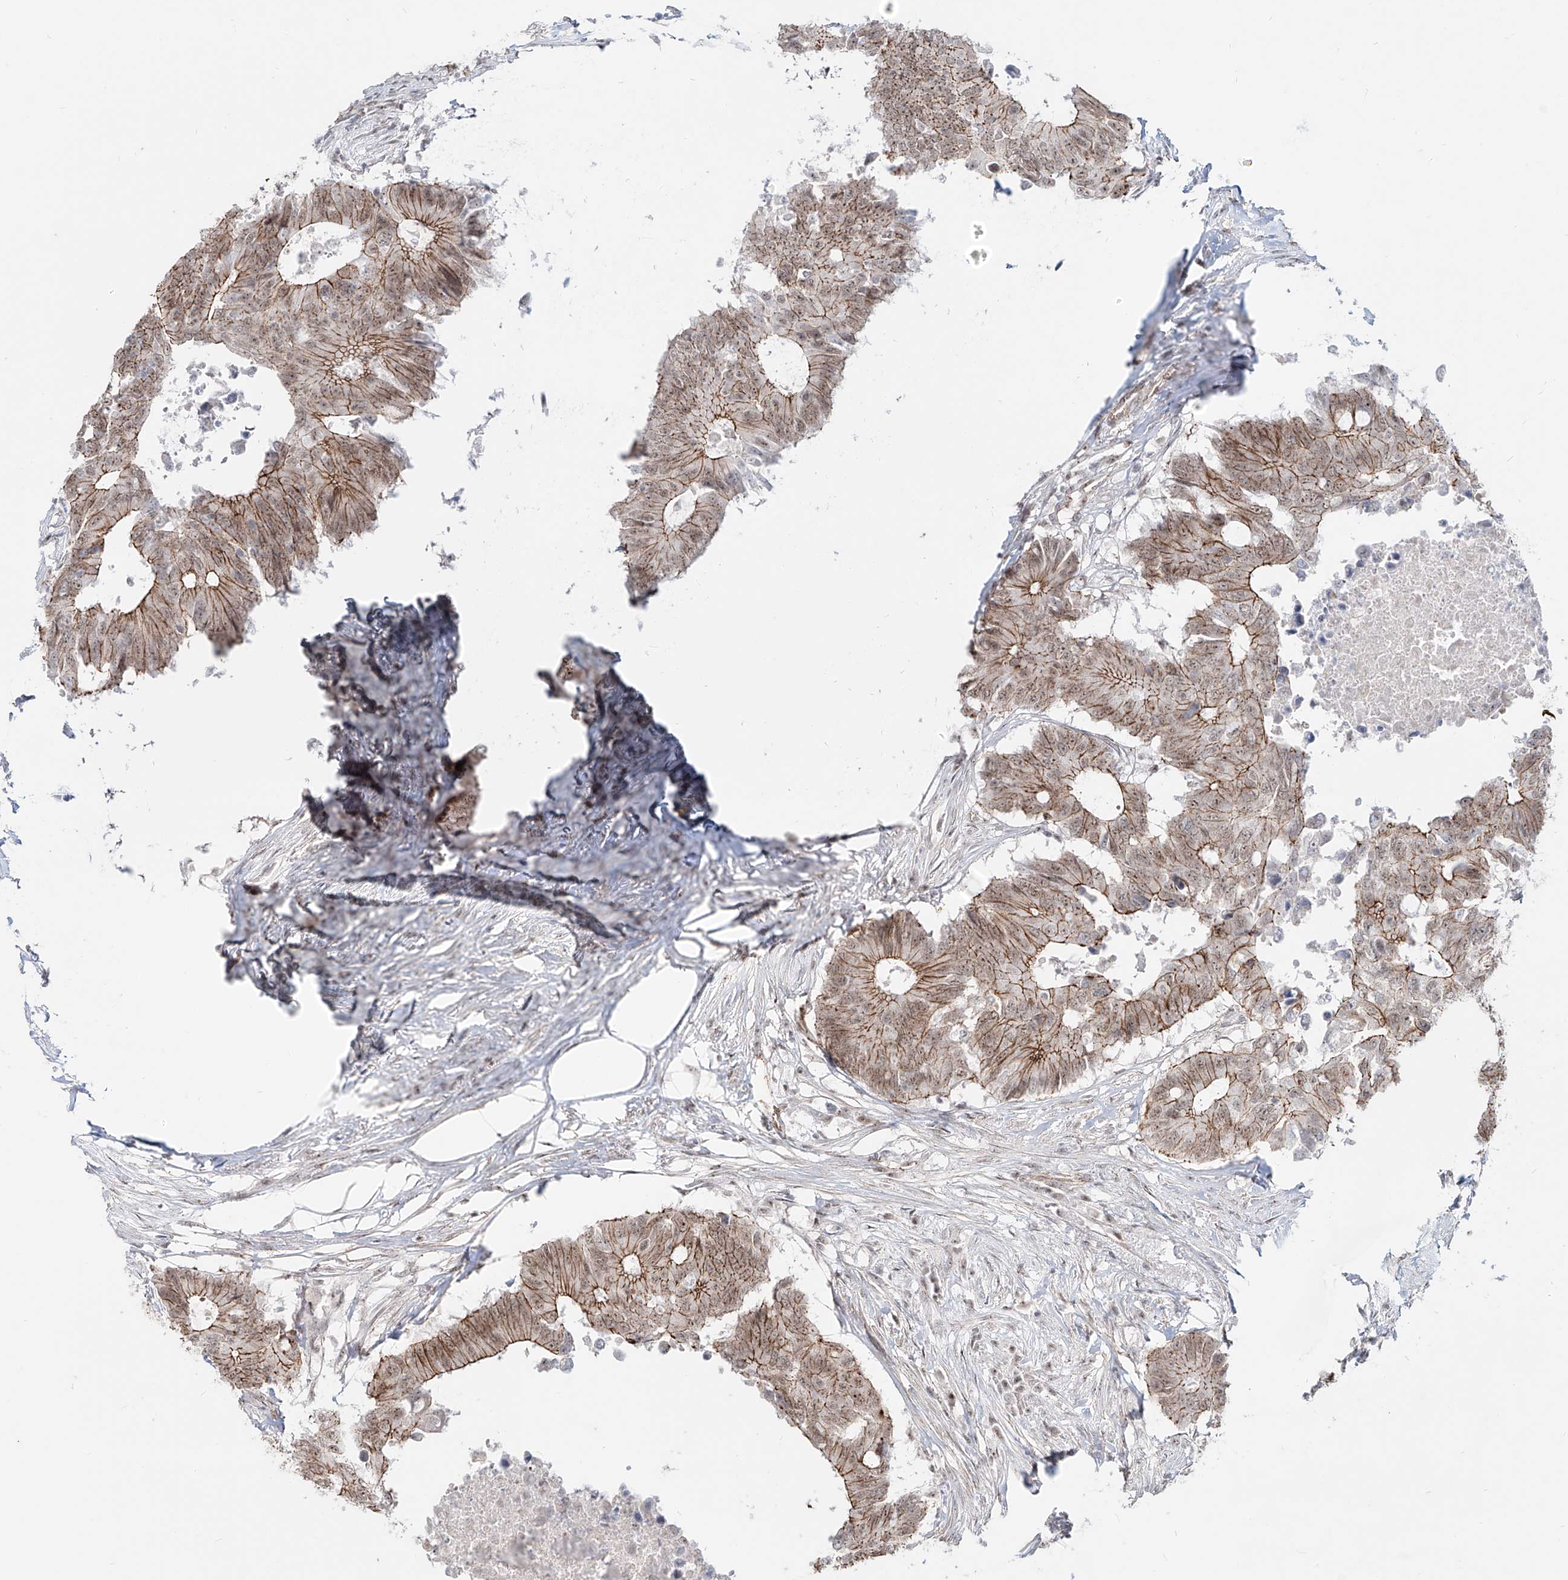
{"staining": {"intensity": "moderate", "quantity": ">75%", "location": "cytoplasmic/membranous"}, "tissue": "colorectal cancer", "cell_type": "Tumor cells", "image_type": "cancer", "snomed": [{"axis": "morphology", "description": "Adenocarcinoma, NOS"}, {"axis": "topography", "description": "Colon"}], "caption": "Protein staining of adenocarcinoma (colorectal) tissue displays moderate cytoplasmic/membranous staining in approximately >75% of tumor cells.", "gene": "ZNF710", "patient": {"sex": "male", "age": 71}}